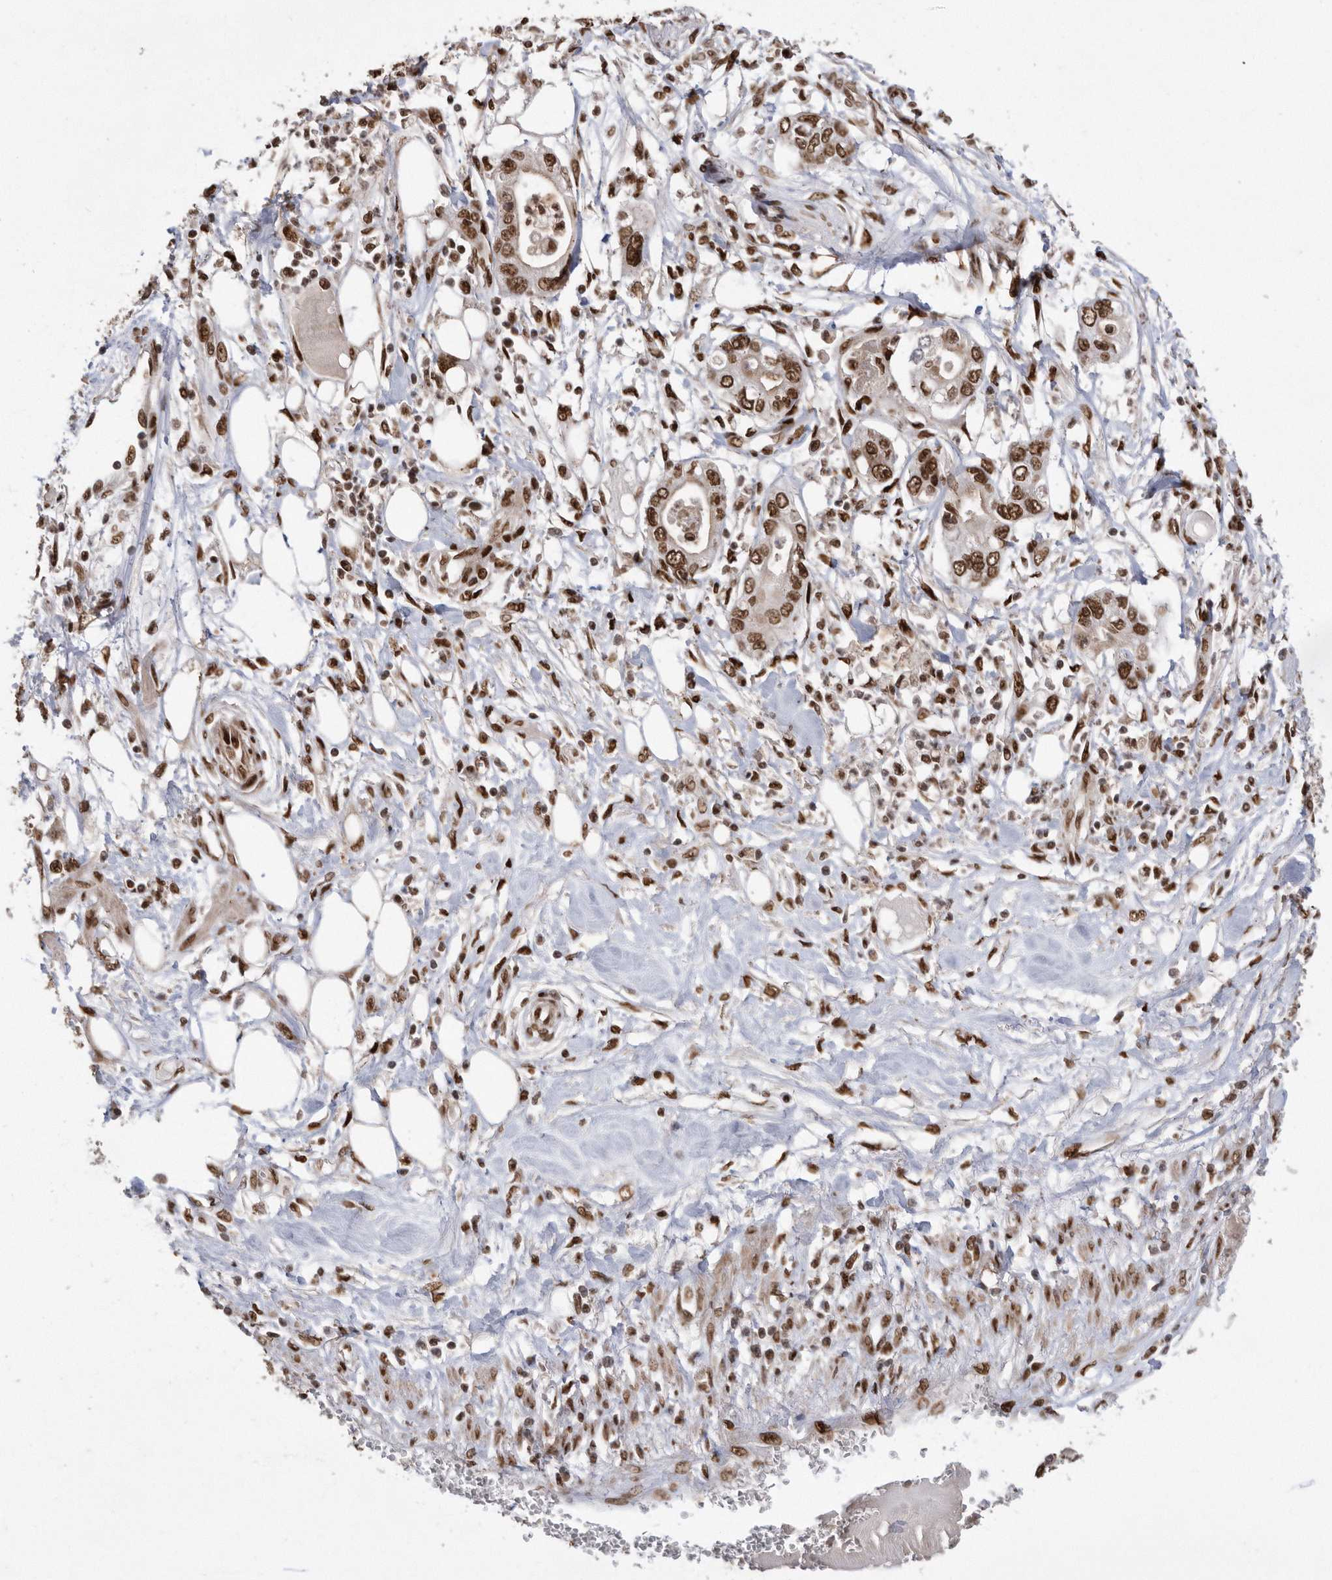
{"staining": {"intensity": "strong", "quantity": ">75%", "location": "nuclear"}, "tissue": "pancreatic cancer", "cell_type": "Tumor cells", "image_type": "cancer", "snomed": [{"axis": "morphology", "description": "Adenocarcinoma, NOS"}, {"axis": "topography", "description": "Pancreas"}], "caption": "This image reveals IHC staining of human pancreatic cancer (adenocarcinoma), with high strong nuclear positivity in about >75% of tumor cells.", "gene": "TDRD3", "patient": {"sex": "male", "age": 68}}